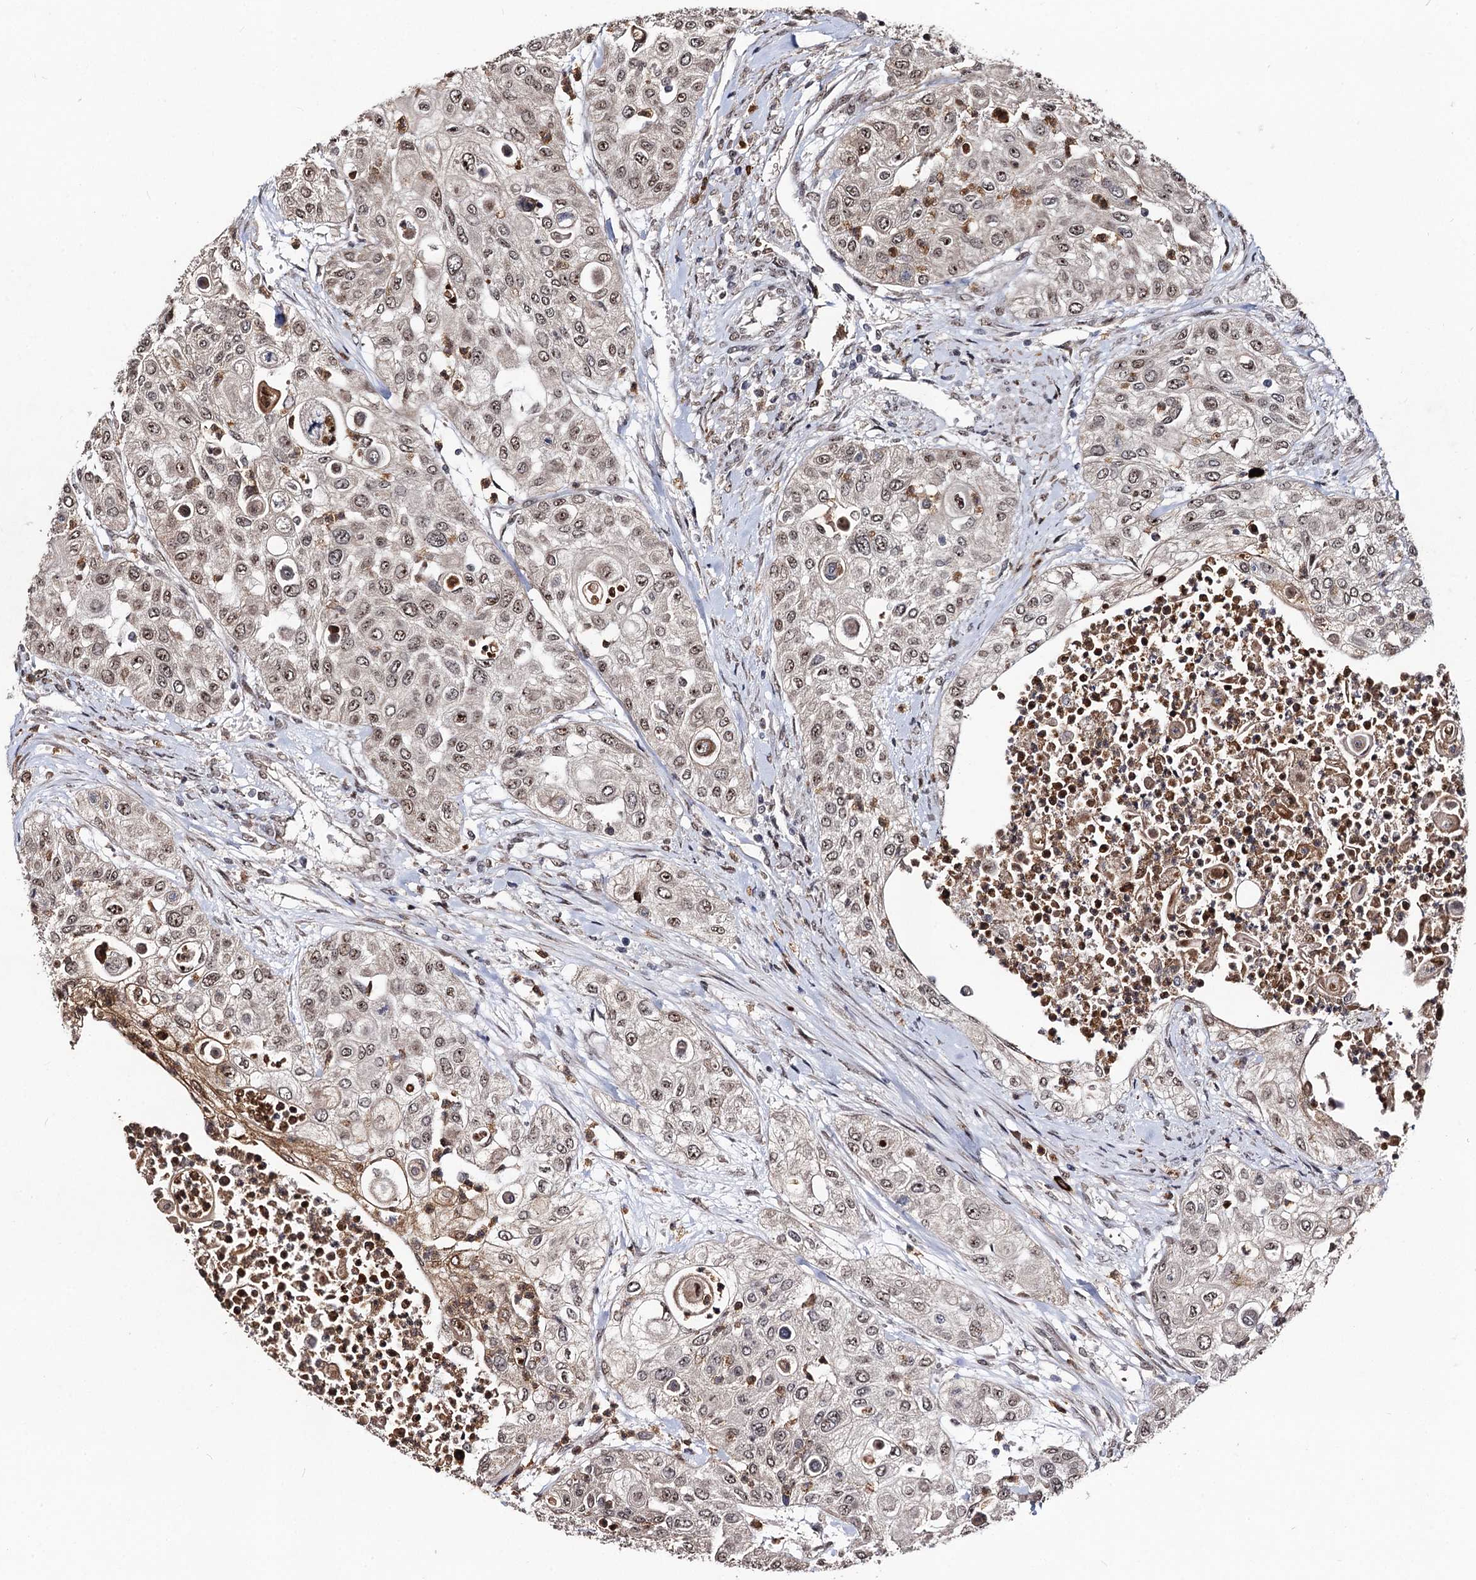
{"staining": {"intensity": "moderate", "quantity": ">75%", "location": "nuclear"}, "tissue": "urothelial cancer", "cell_type": "Tumor cells", "image_type": "cancer", "snomed": [{"axis": "morphology", "description": "Urothelial carcinoma, High grade"}, {"axis": "topography", "description": "Urinary bladder"}], "caption": "High-grade urothelial carcinoma was stained to show a protein in brown. There is medium levels of moderate nuclear expression in approximately >75% of tumor cells.", "gene": "SFSWAP", "patient": {"sex": "female", "age": 79}}